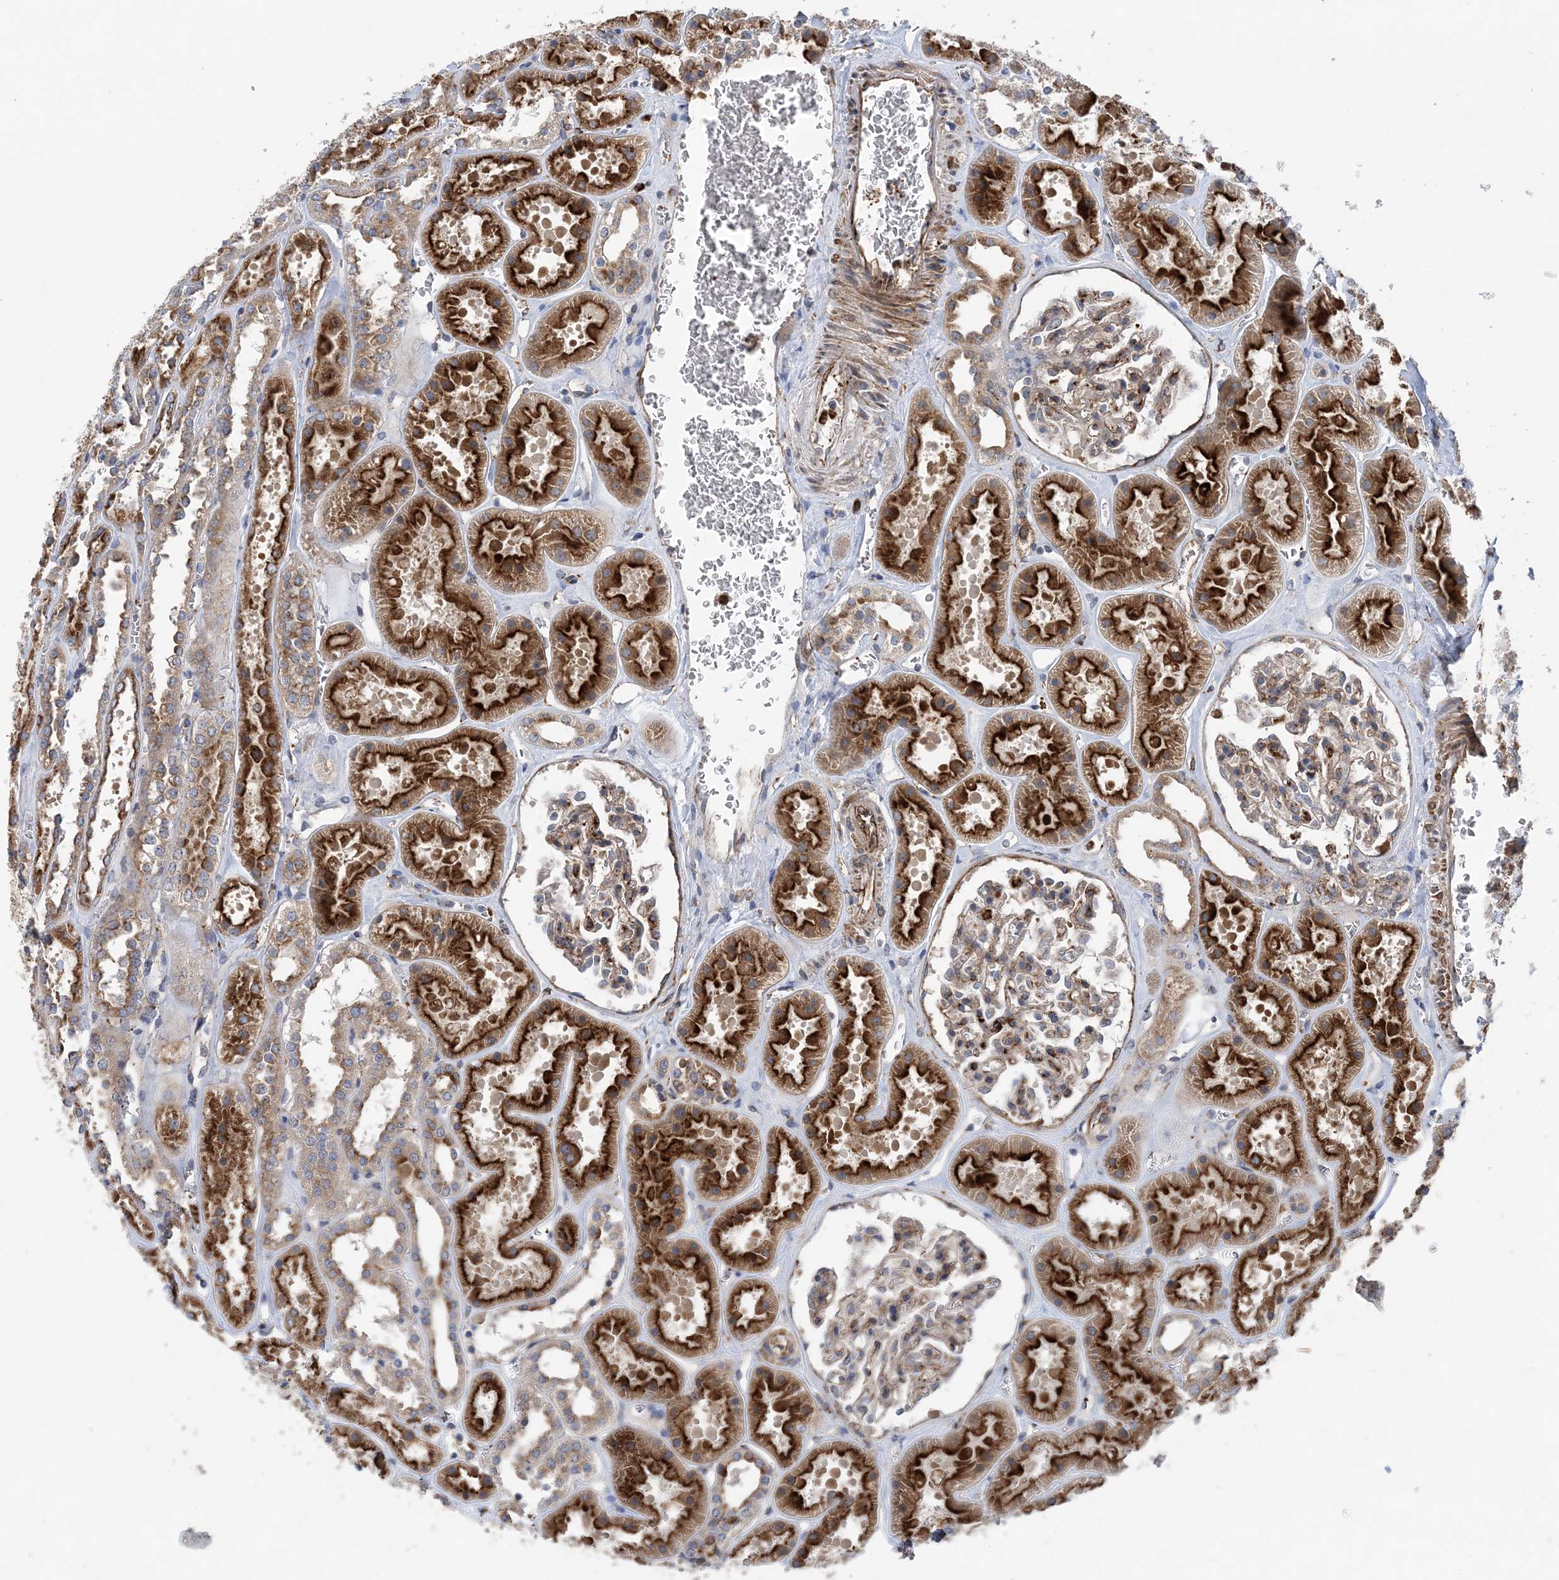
{"staining": {"intensity": "moderate", "quantity": "<25%", "location": "cytoplasmic/membranous"}, "tissue": "kidney", "cell_type": "Cells in glomeruli", "image_type": "normal", "snomed": [{"axis": "morphology", "description": "Normal tissue, NOS"}, {"axis": "topography", "description": "Kidney"}], "caption": "The photomicrograph shows immunohistochemical staining of normal kidney. There is moderate cytoplasmic/membranous positivity is seen in approximately <25% of cells in glomeruli. (IHC, brightfield microscopy, high magnification).", "gene": "PTTG1IP", "patient": {"sex": "female", "age": 41}}